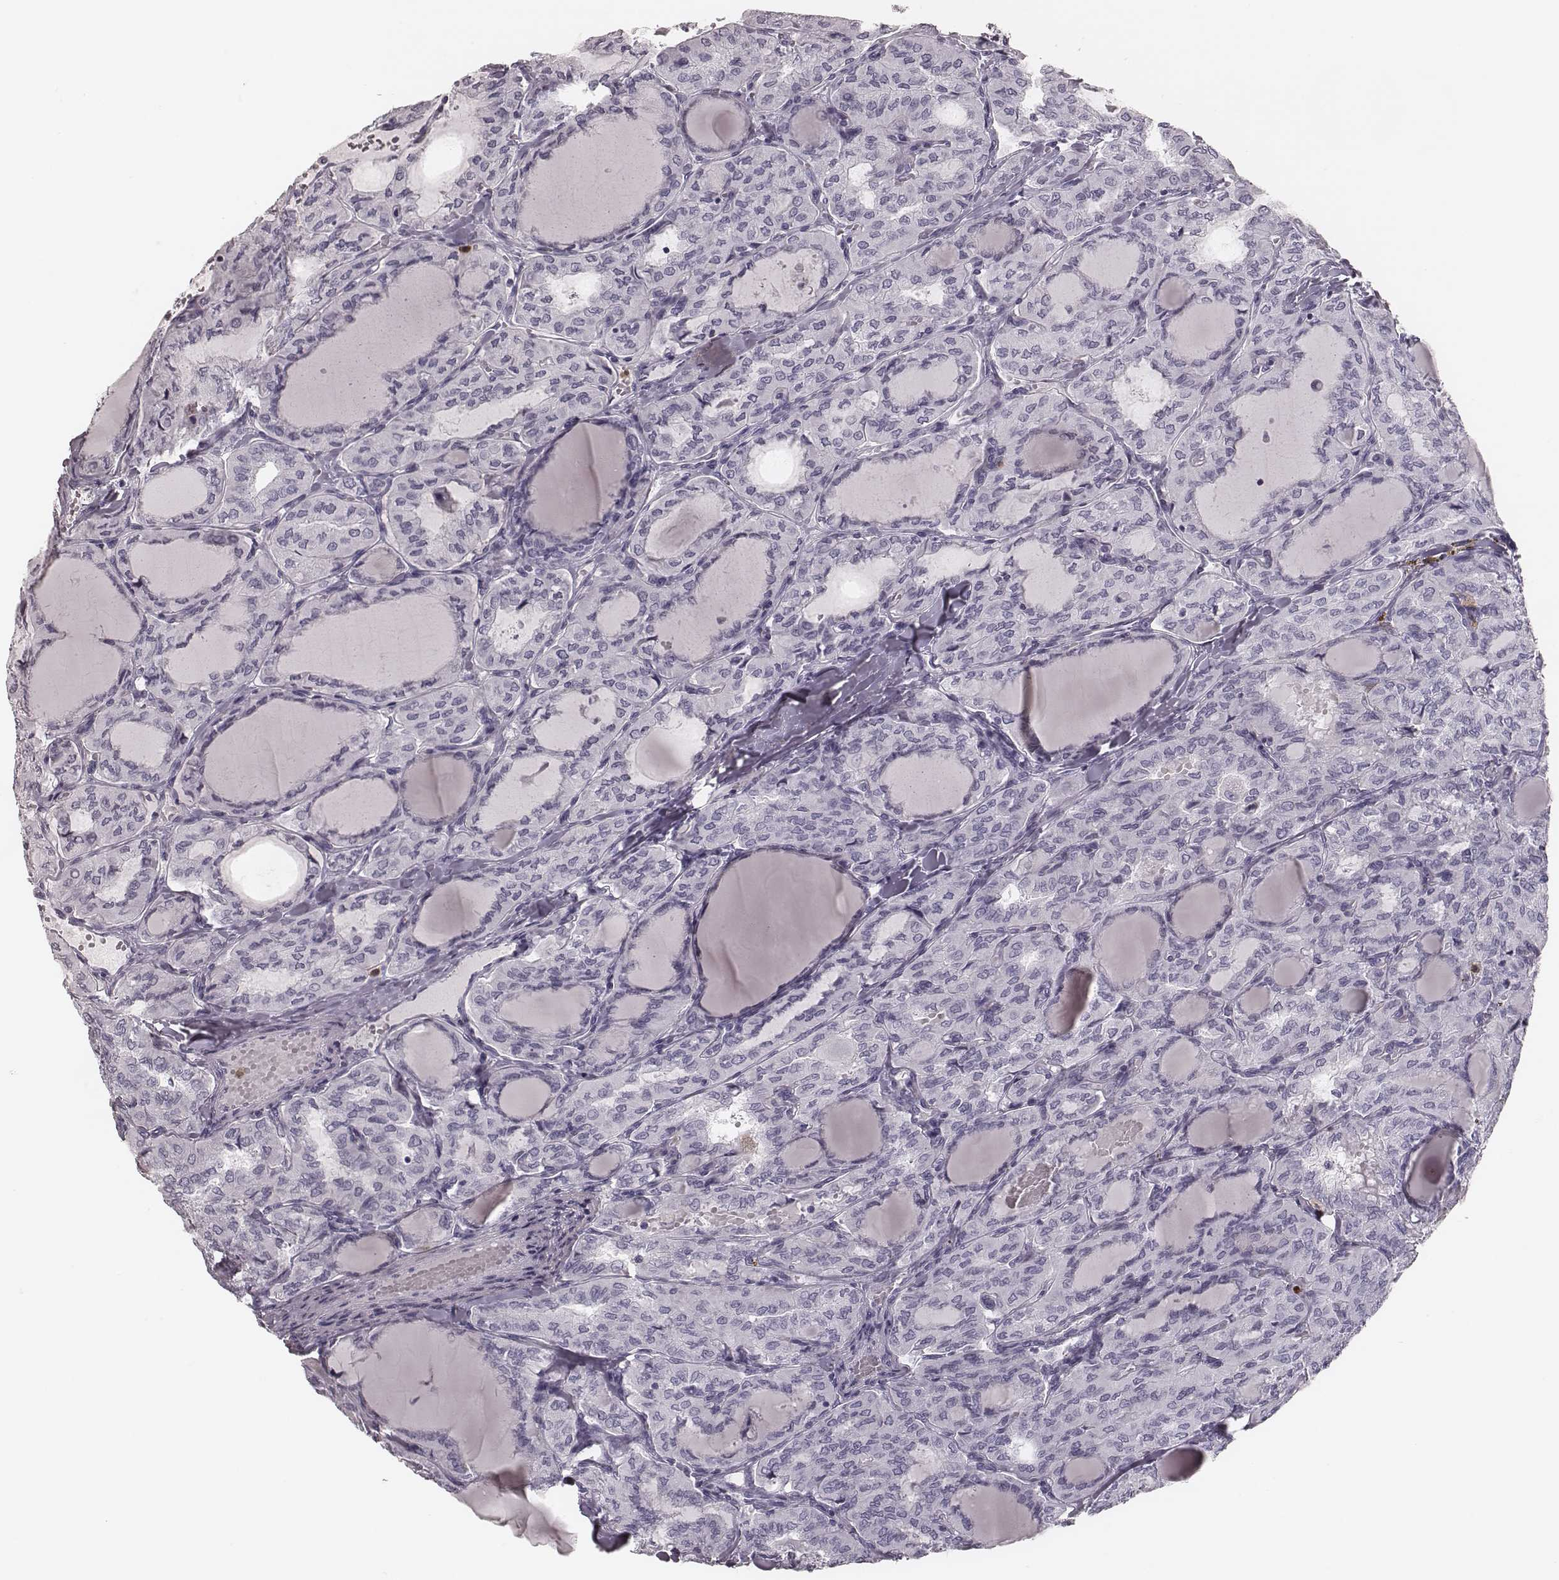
{"staining": {"intensity": "negative", "quantity": "none", "location": "none"}, "tissue": "thyroid cancer", "cell_type": "Tumor cells", "image_type": "cancer", "snomed": [{"axis": "morphology", "description": "Papillary adenocarcinoma, NOS"}, {"axis": "topography", "description": "Thyroid gland"}], "caption": "Immunohistochemistry (IHC) of papillary adenocarcinoma (thyroid) exhibits no positivity in tumor cells.", "gene": "ELANE", "patient": {"sex": "male", "age": 20}}